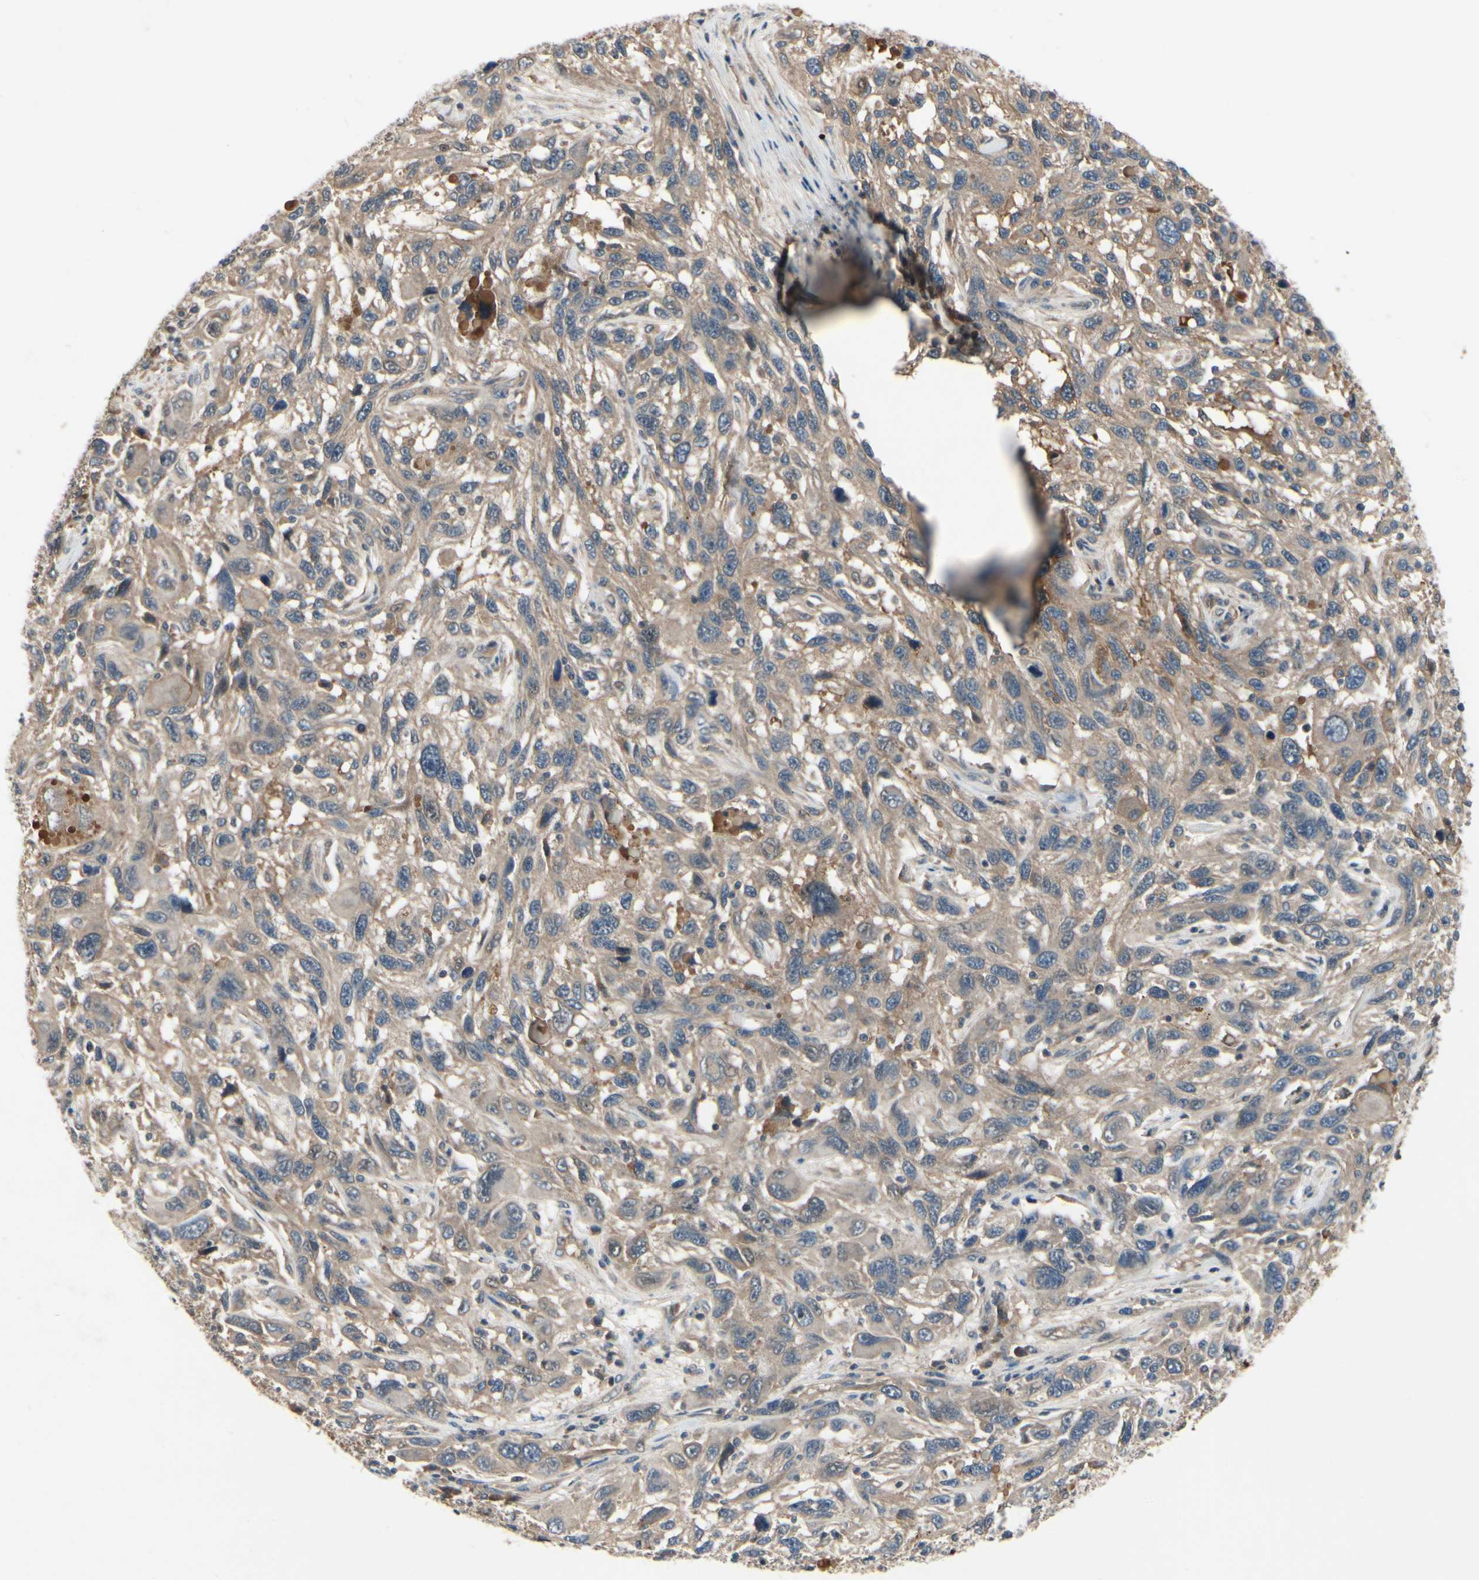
{"staining": {"intensity": "moderate", "quantity": ">75%", "location": "cytoplasmic/membranous"}, "tissue": "melanoma", "cell_type": "Tumor cells", "image_type": "cancer", "snomed": [{"axis": "morphology", "description": "Malignant melanoma, NOS"}, {"axis": "topography", "description": "Skin"}], "caption": "Protein analysis of melanoma tissue demonstrates moderate cytoplasmic/membranous positivity in approximately >75% of tumor cells.", "gene": "RNF14", "patient": {"sex": "male", "age": 53}}